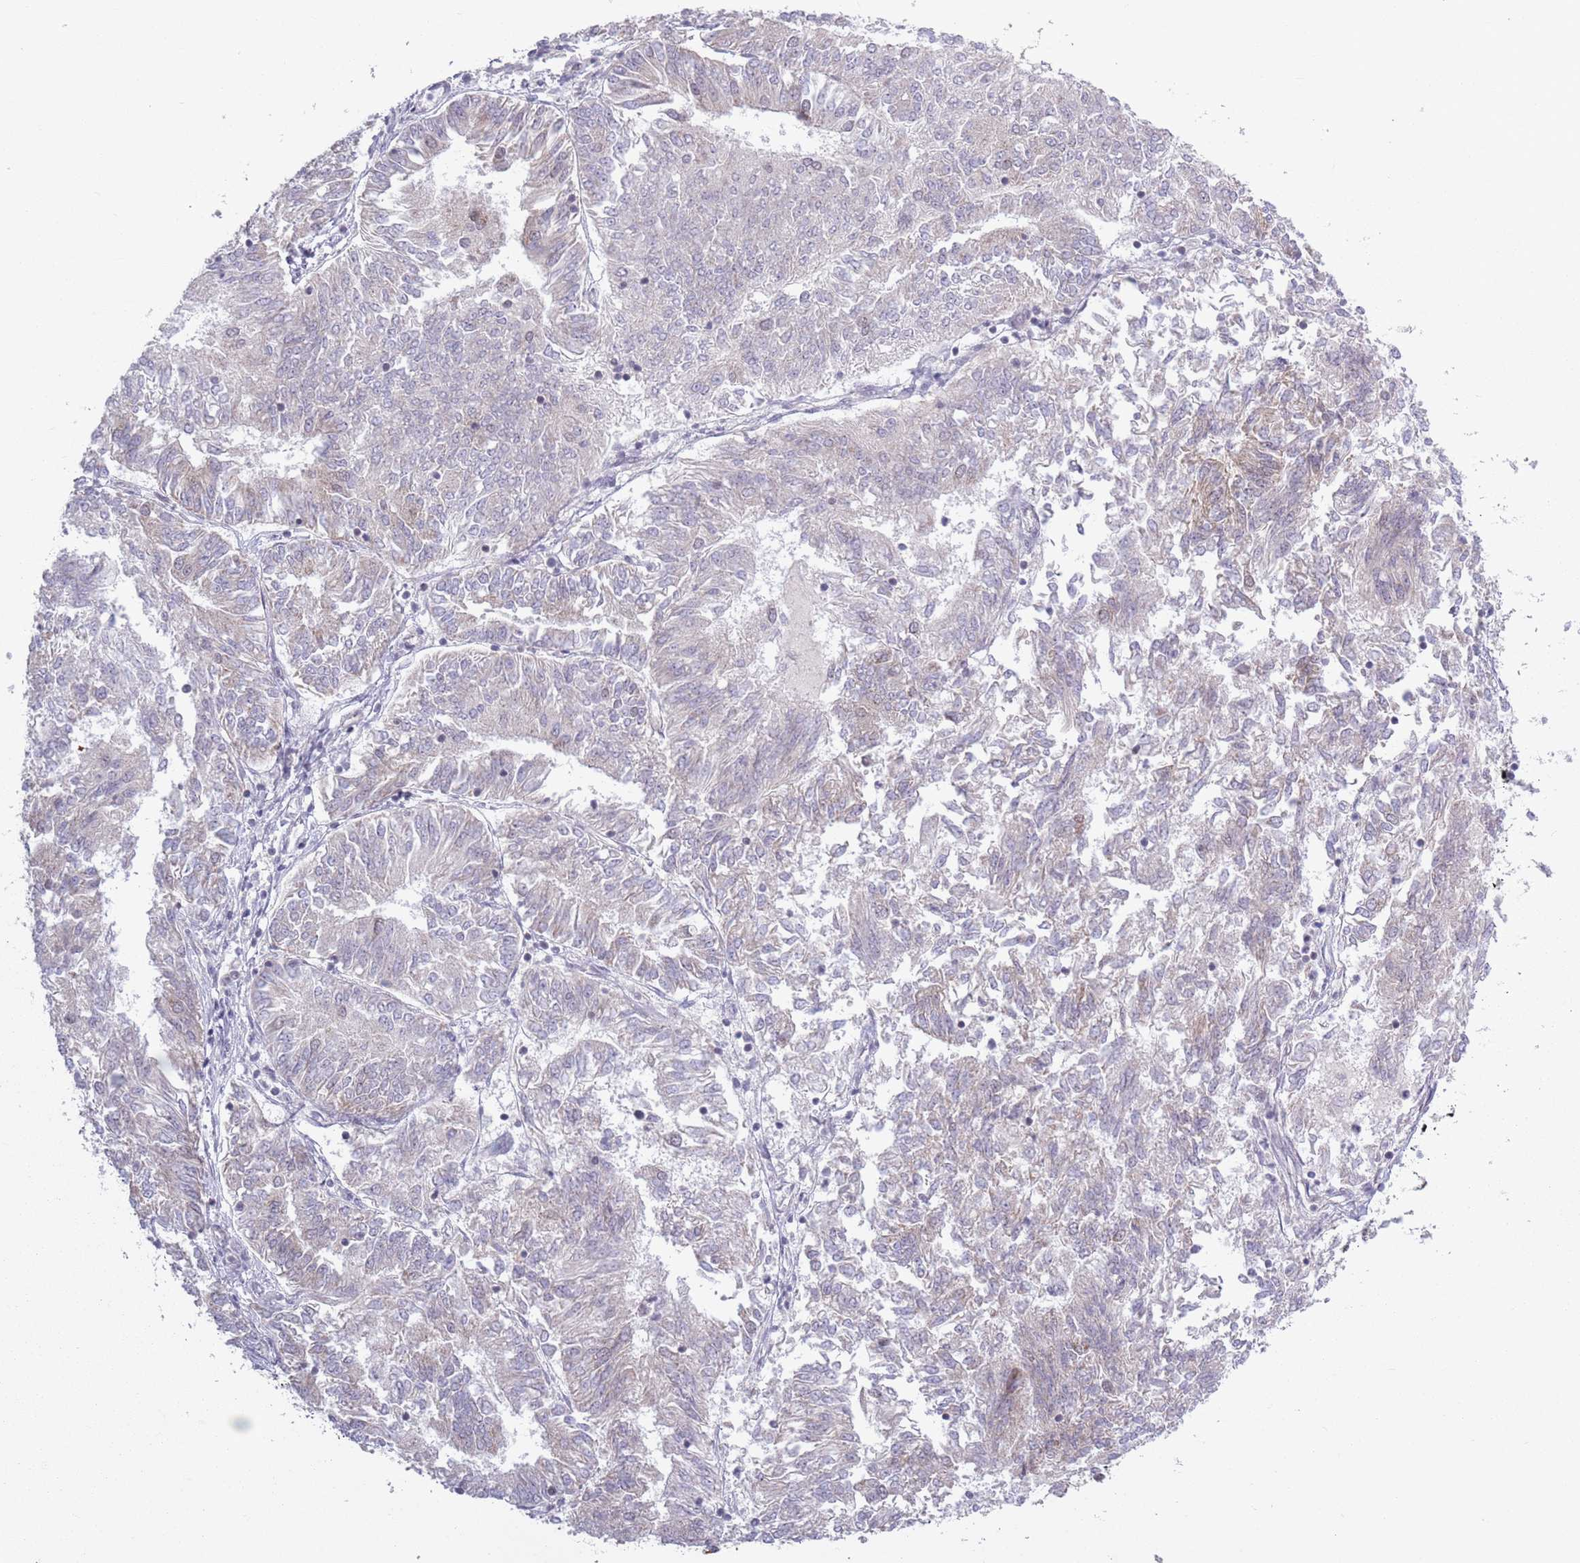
{"staining": {"intensity": "weak", "quantity": "<25%", "location": "cytoplasmic/membranous"}, "tissue": "endometrial cancer", "cell_type": "Tumor cells", "image_type": "cancer", "snomed": [{"axis": "morphology", "description": "Adenocarcinoma, NOS"}, {"axis": "topography", "description": "Endometrium"}], "caption": "DAB (3,3'-diaminobenzidine) immunohistochemical staining of endometrial cancer exhibits no significant positivity in tumor cells. (Brightfield microscopy of DAB immunohistochemistry at high magnification).", "gene": "MRPL34", "patient": {"sex": "female", "age": 58}}